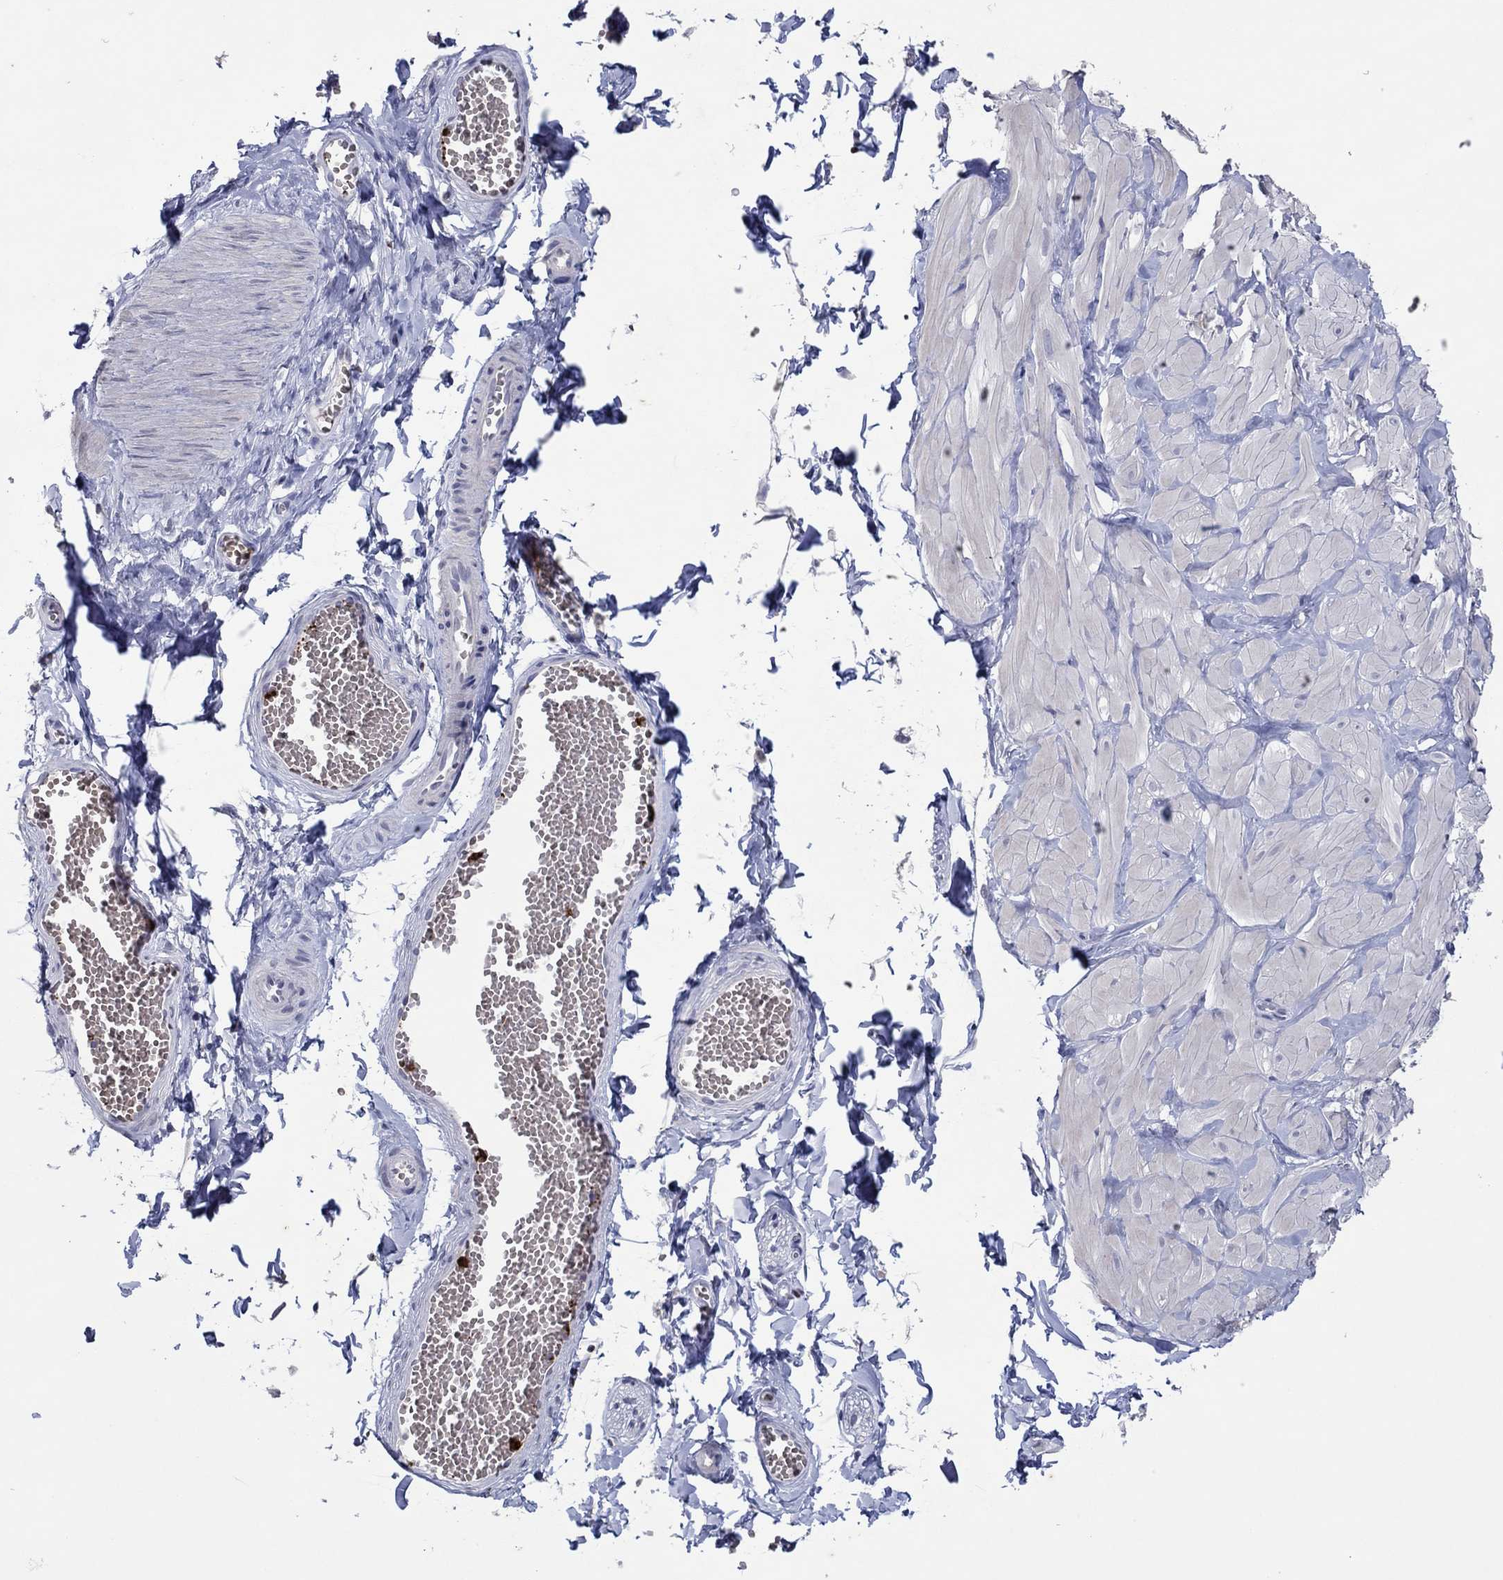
{"staining": {"intensity": "negative", "quantity": "none", "location": "none"}, "tissue": "adipose tissue", "cell_type": "Adipocytes", "image_type": "normal", "snomed": [{"axis": "morphology", "description": "Normal tissue, NOS"}, {"axis": "topography", "description": "Smooth muscle"}, {"axis": "topography", "description": "Peripheral nerve tissue"}], "caption": "A micrograph of human adipose tissue is negative for staining in adipocytes. (Immunohistochemistry, brightfield microscopy, high magnification).", "gene": "CCL5", "patient": {"sex": "male", "age": 22}}